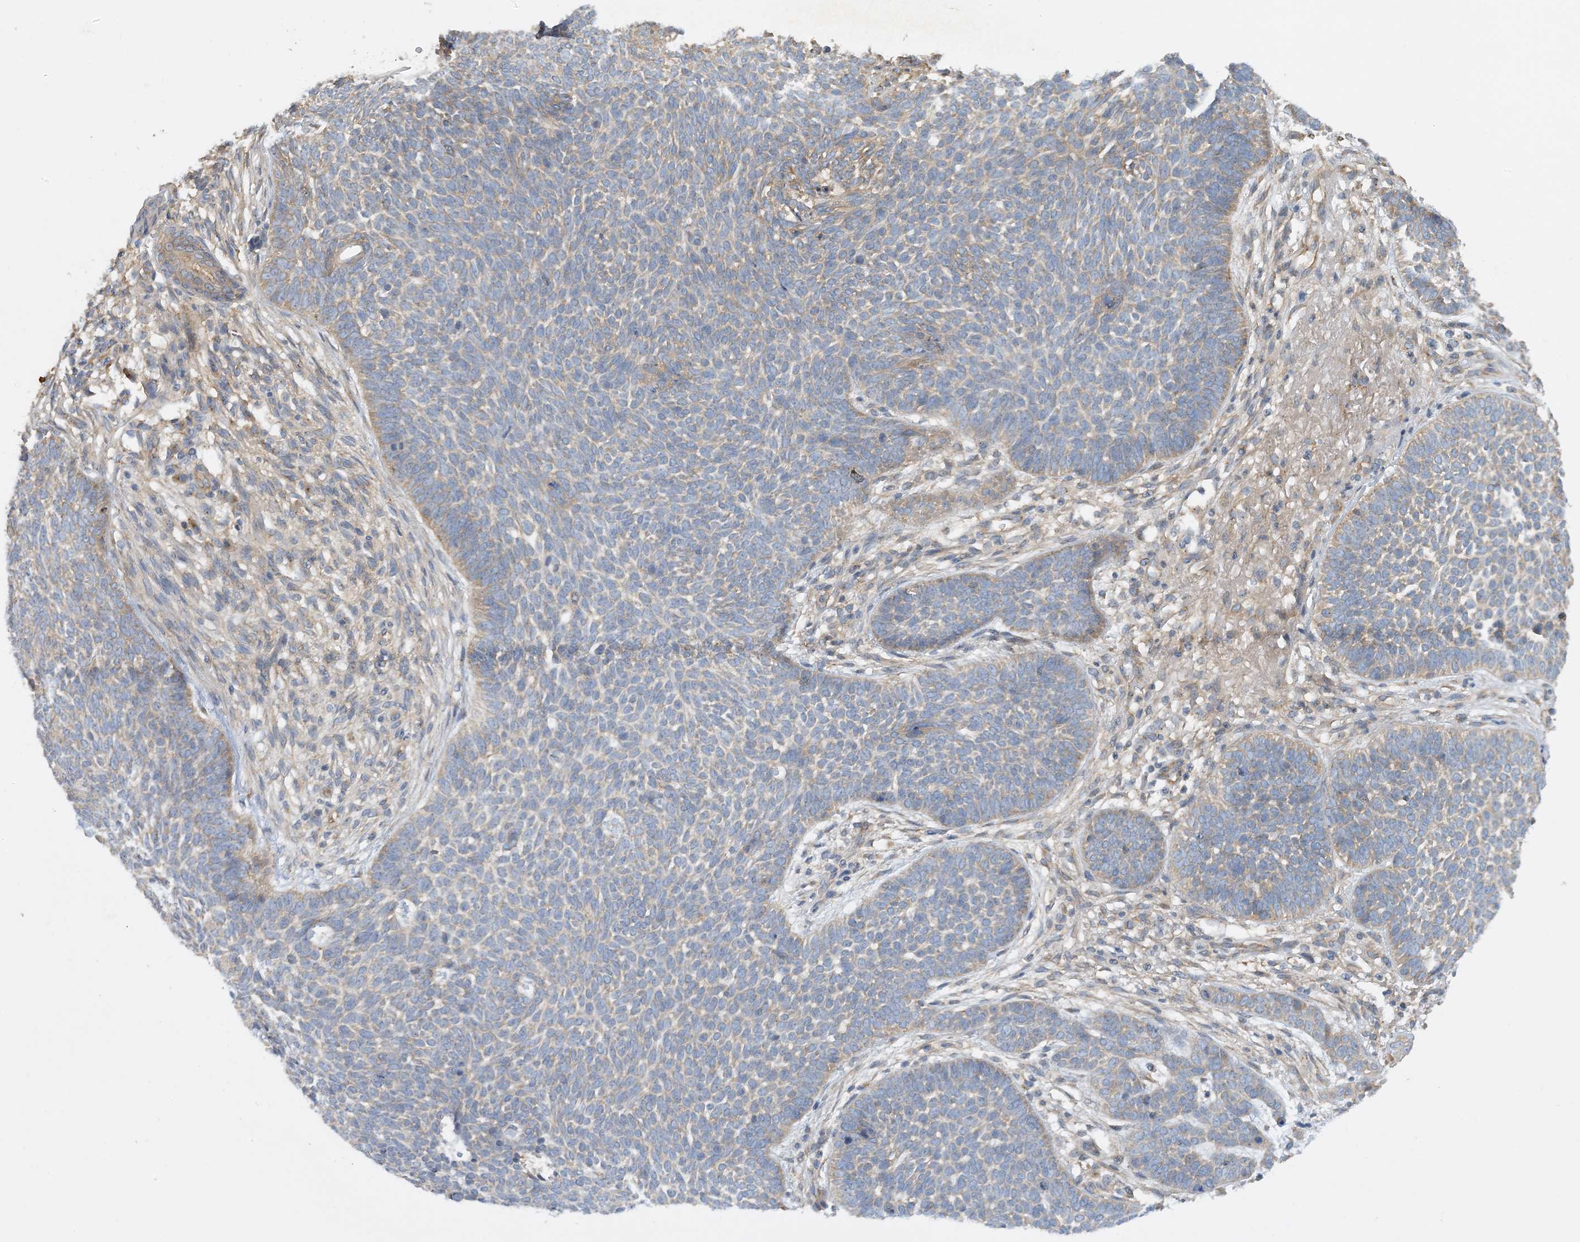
{"staining": {"intensity": "weak", "quantity": "<25%", "location": "cytoplasmic/membranous"}, "tissue": "skin cancer", "cell_type": "Tumor cells", "image_type": "cancer", "snomed": [{"axis": "morphology", "description": "Normal tissue, NOS"}, {"axis": "morphology", "description": "Basal cell carcinoma"}, {"axis": "topography", "description": "Skin"}], "caption": "Immunohistochemical staining of skin basal cell carcinoma reveals no significant positivity in tumor cells.", "gene": "SIDT1", "patient": {"sex": "male", "age": 64}}